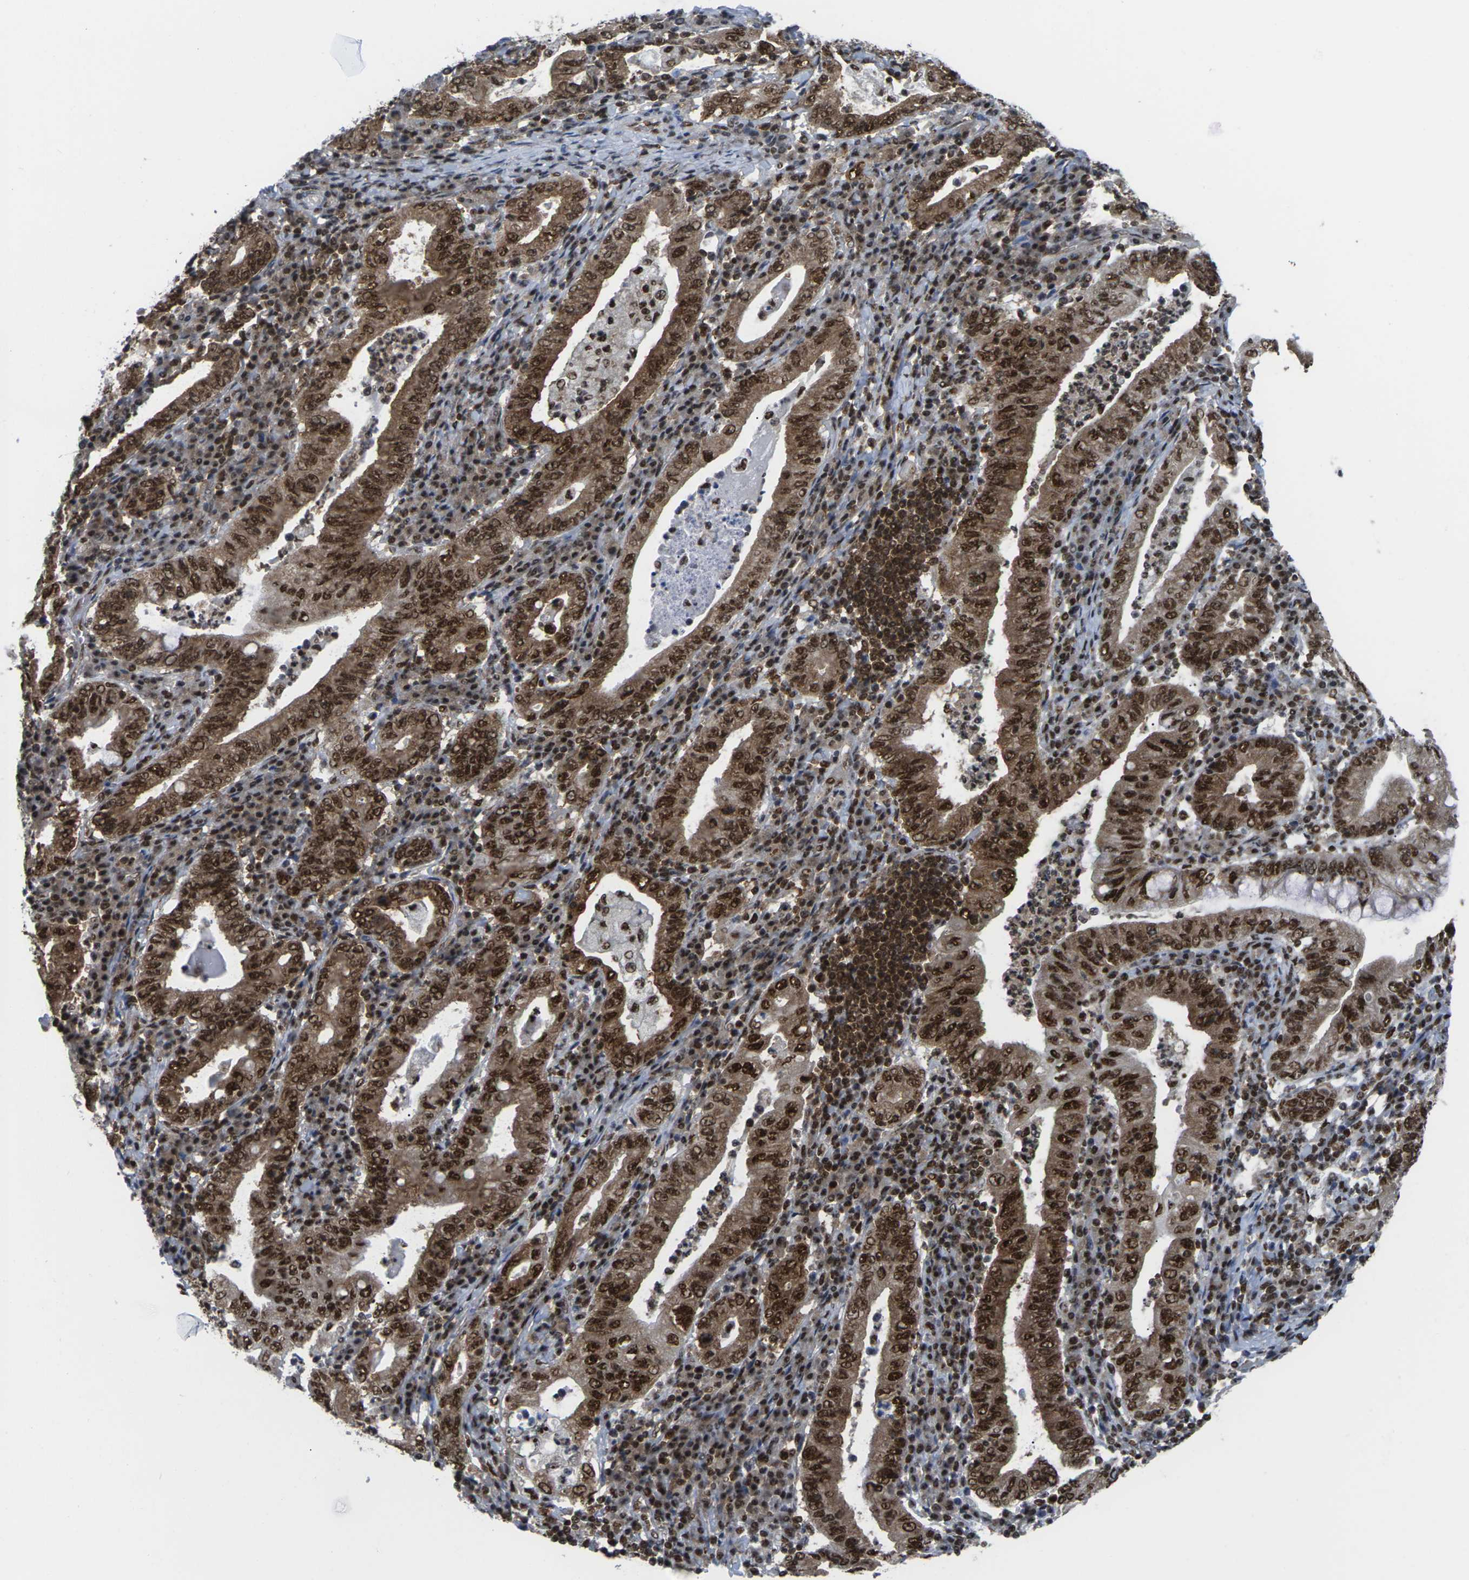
{"staining": {"intensity": "strong", "quantity": ">75%", "location": "cytoplasmic/membranous,nuclear"}, "tissue": "stomach cancer", "cell_type": "Tumor cells", "image_type": "cancer", "snomed": [{"axis": "morphology", "description": "Normal tissue, NOS"}, {"axis": "morphology", "description": "Adenocarcinoma, NOS"}, {"axis": "topography", "description": "Esophagus"}, {"axis": "topography", "description": "Stomach, upper"}, {"axis": "topography", "description": "Peripheral nerve tissue"}], "caption": "Stomach cancer stained with a brown dye displays strong cytoplasmic/membranous and nuclear positive positivity in about >75% of tumor cells.", "gene": "MAGOH", "patient": {"sex": "male", "age": 62}}